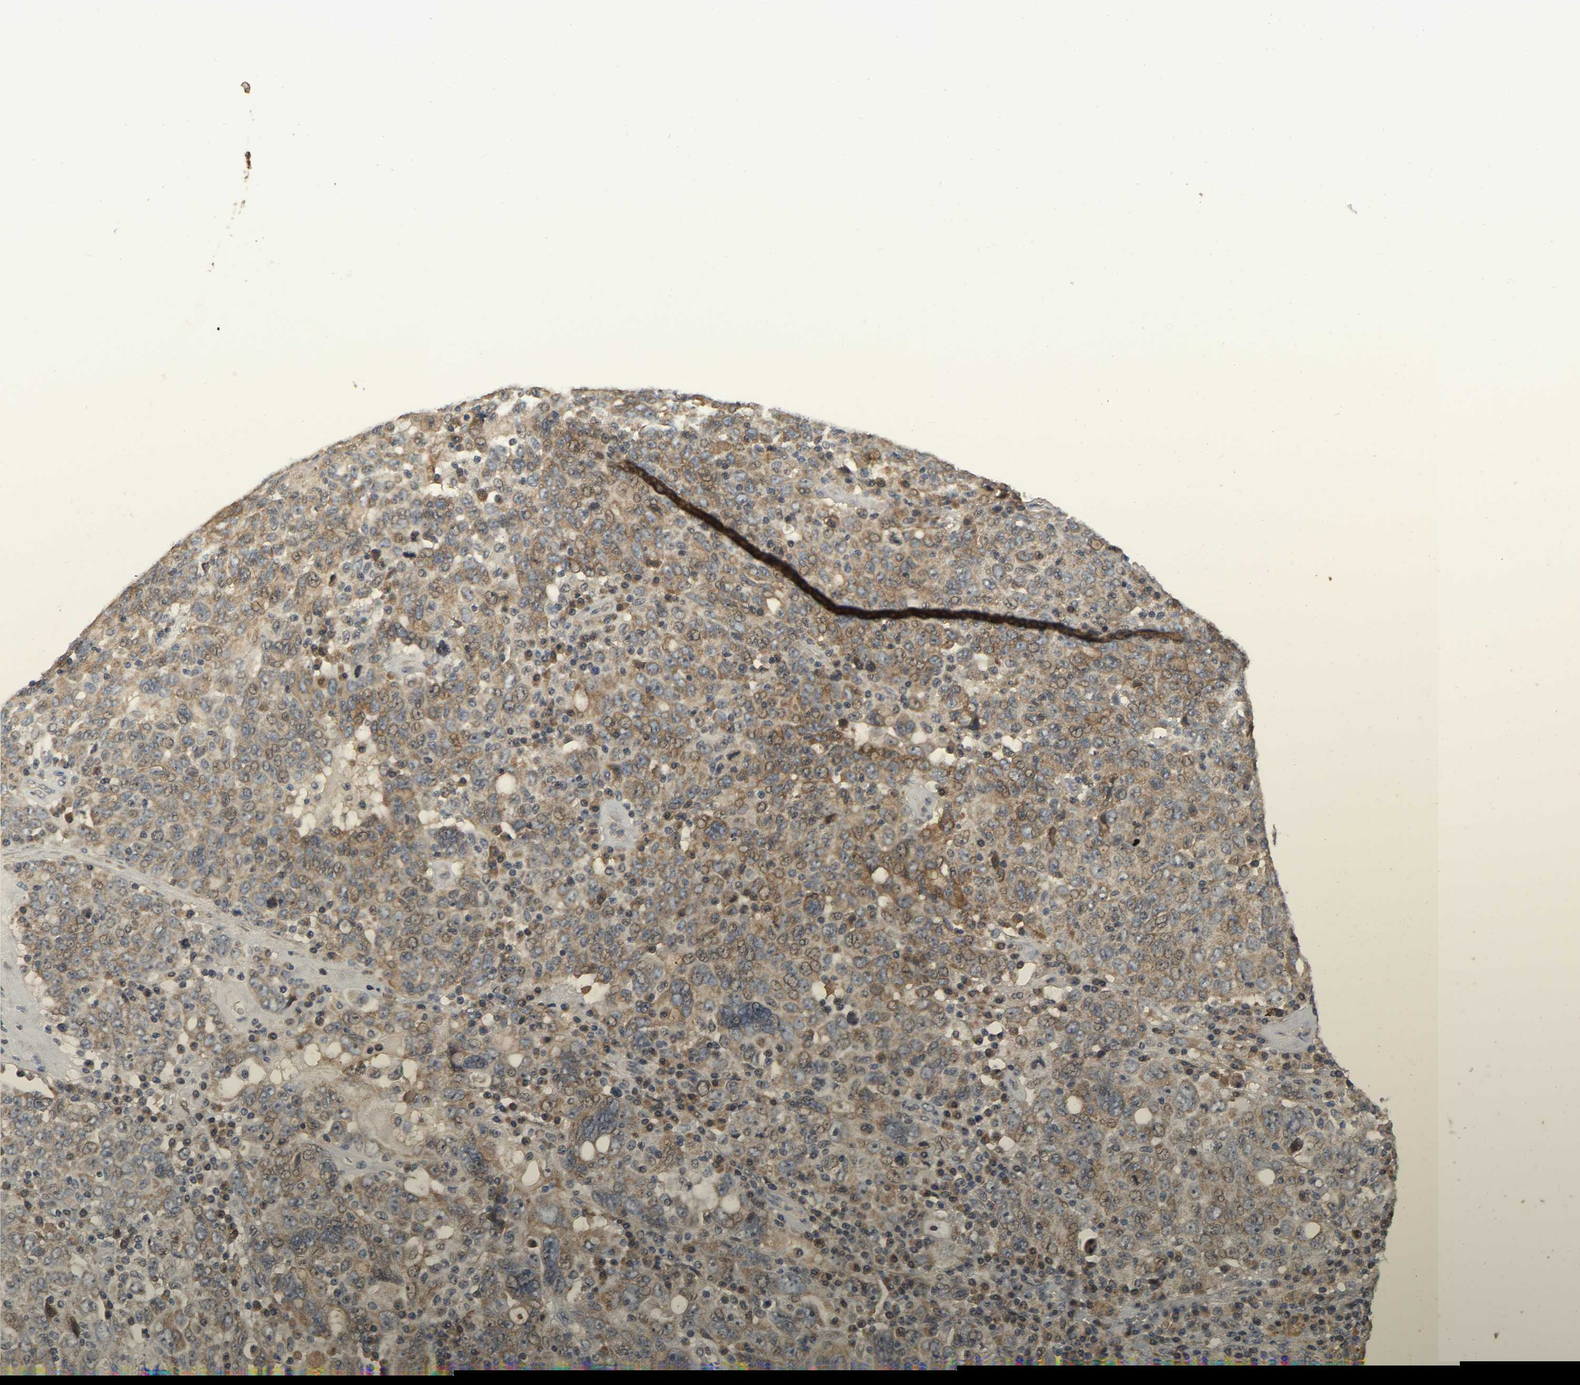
{"staining": {"intensity": "moderate", "quantity": ">75%", "location": "cytoplasmic/membranous,nuclear"}, "tissue": "ovarian cancer", "cell_type": "Tumor cells", "image_type": "cancer", "snomed": [{"axis": "morphology", "description": "Carcinoma, endometroid"}, {"axis": "topography", "description": "Ovary"}], "caption": "This is an image of immunohistochemistry (IHC) staining of endometroid carcinoma (ovarian), which shows moderate positivity in the cytoplasmic/membranous and nuclear of tumor cells.", "gene": "NCS1", "patient": {"sex": "female", "age": 62}}